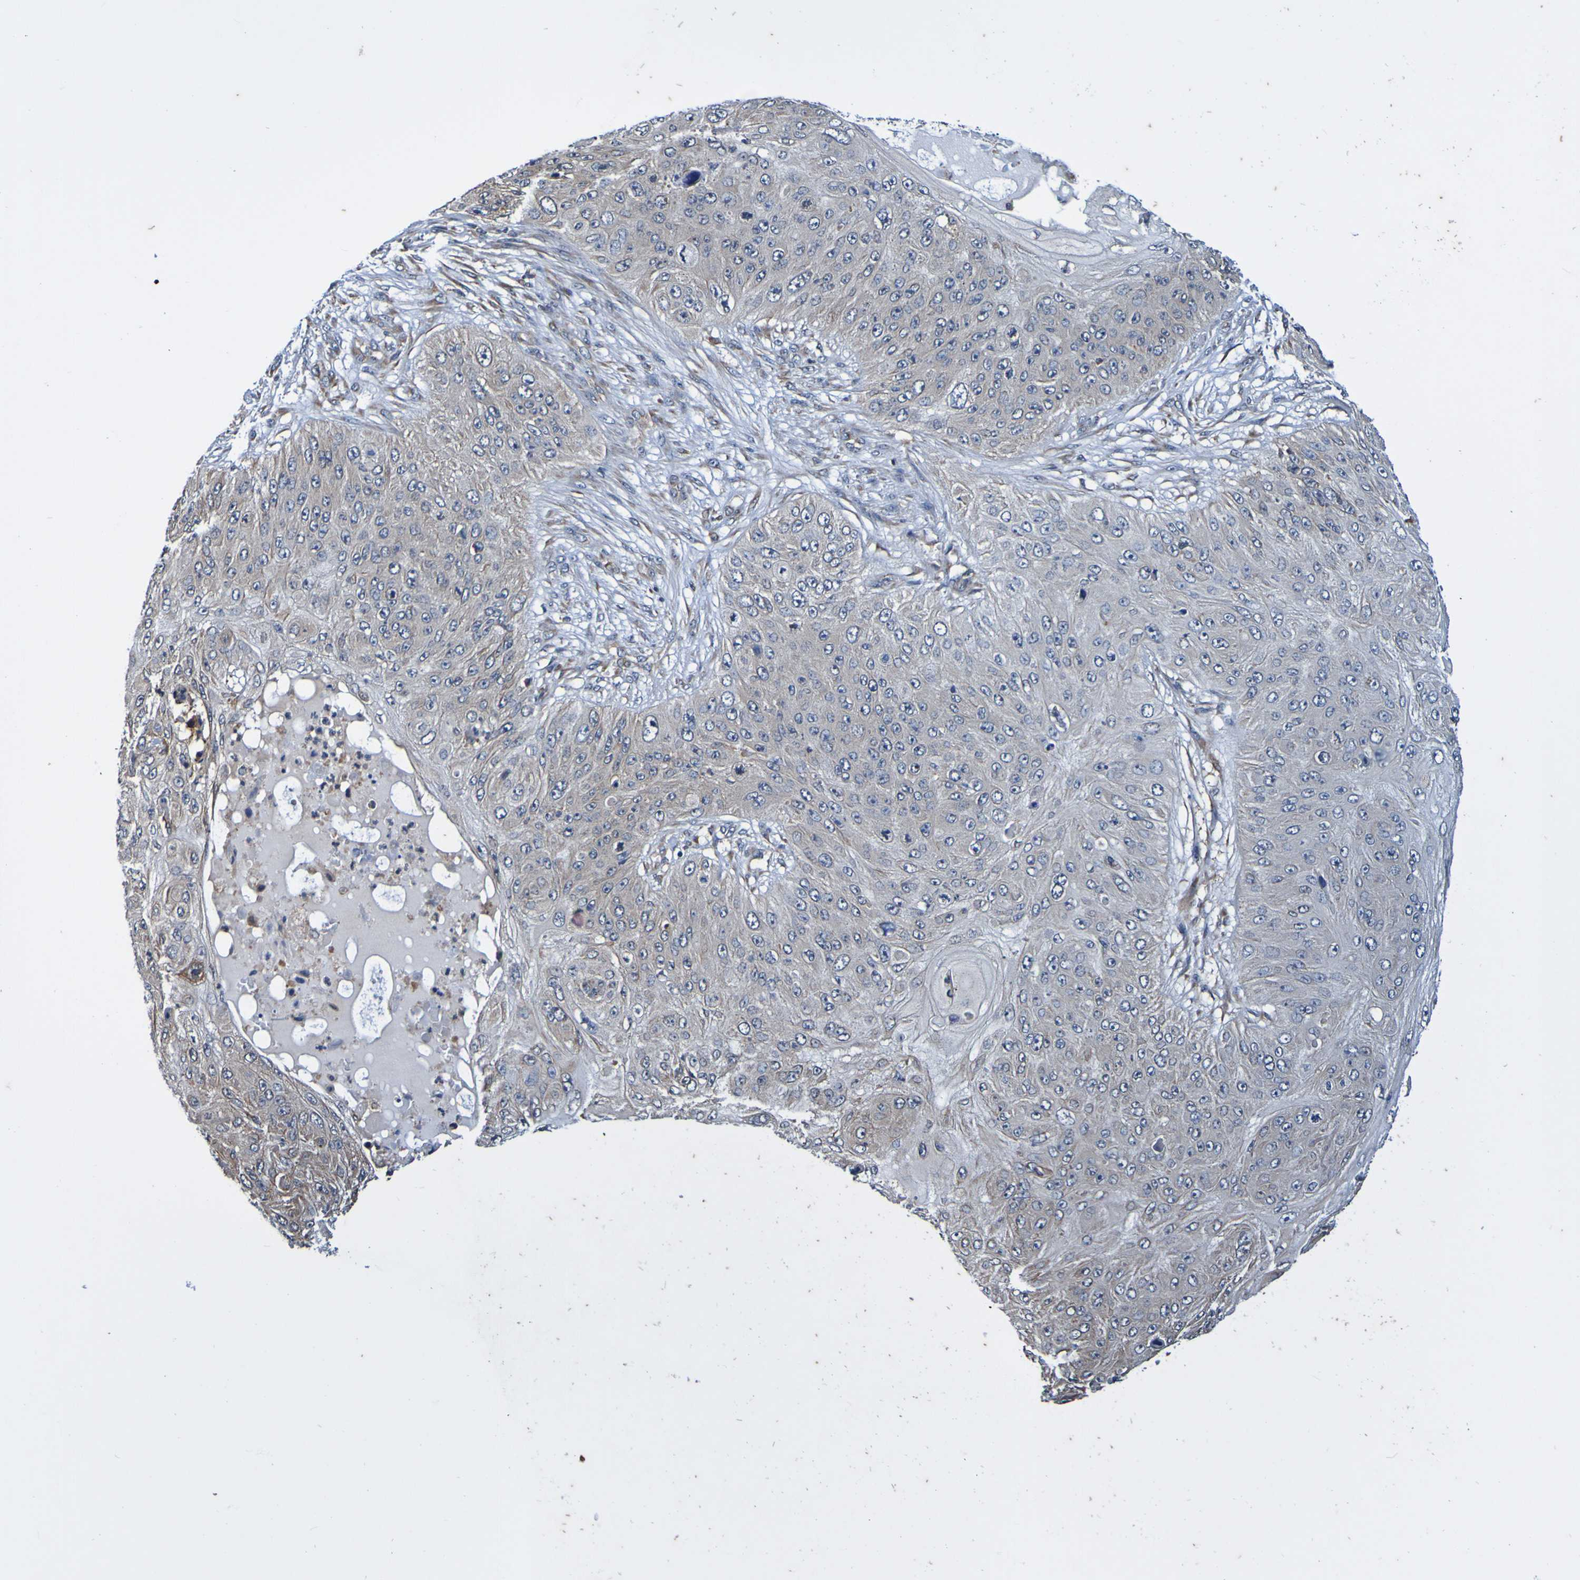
{"staining": {"intensity": "negative", "quantity": "none", "location": "none"}, "tissue": "skin cancer", "cell_type": "Tumor cells", "image_type": "cancer", "snomed": [{"axis": "morphology", "description": "Squamous cell carcinoma, NOS"}, {"axis": "topography", "description": "Skin"}], "caption": "Histopathology image shows no significant protein positivity in tumor cells of squamous cell carcinoma (skin).", "gene": "AXIN1", "patient": {"sex": "female", "age": 80}}